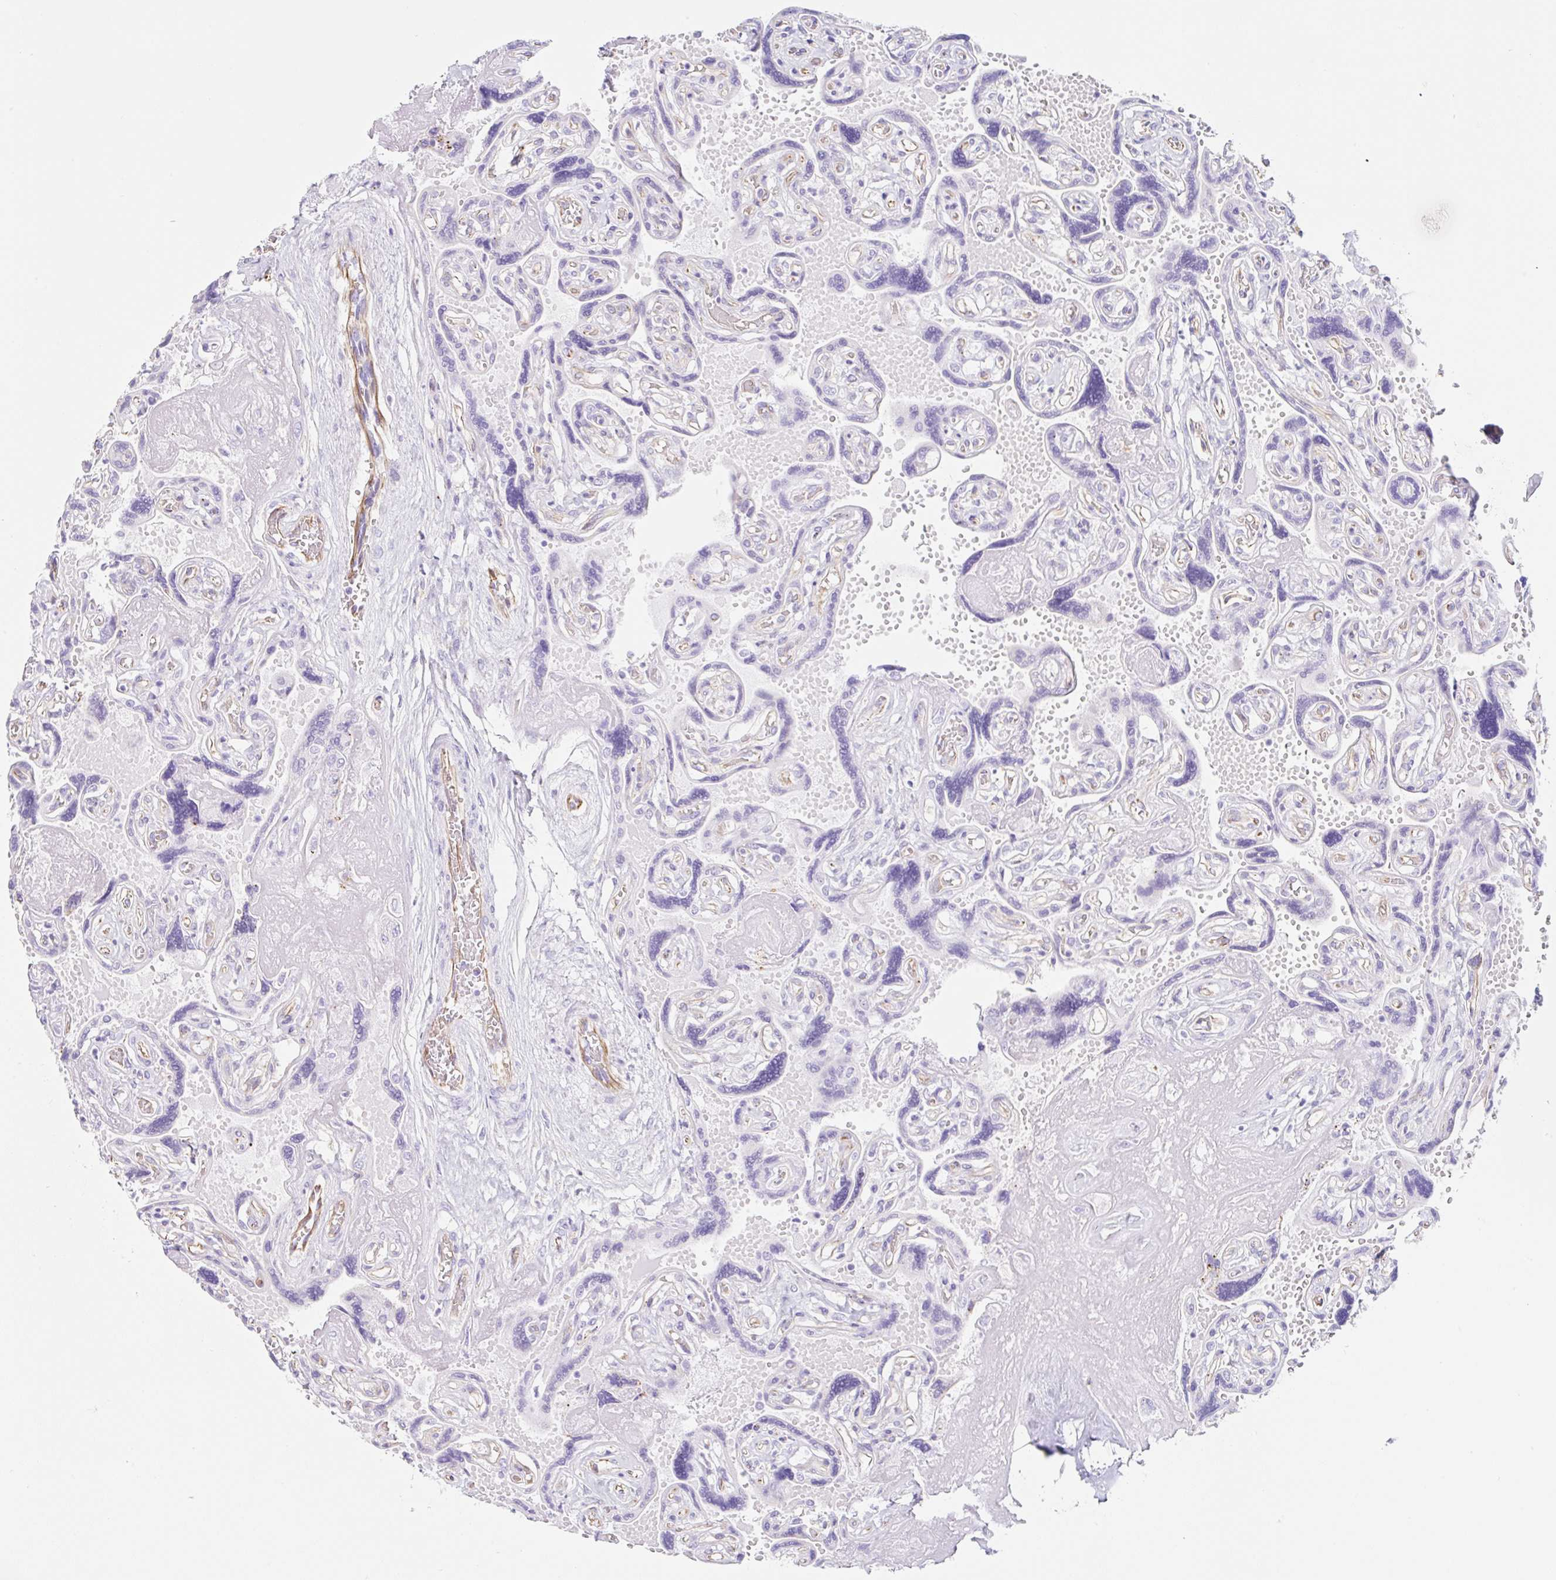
{"staining": {"intensity": "negative", "quantity": "none", "location": "none"}, "tissue": "placenta", "cell_type": "Trophoblastic cells", "image_type": "normal", "snomed": [{"axis": "morphology", "description": "Normal tissue, NOS"}, {"axis": "topography", "description": "Placenta"}], "caption": "An image of placenta stained for a protein exhibits no brown staining in trophoblastic cells. The staining was performed using DAB to visualize the protein expression in brown, while the nuclei were stained in blue with hematoxylin (Magnification: 20x).", "gene": "DKK4", "patient": {"sex": "female", "age": 32}}